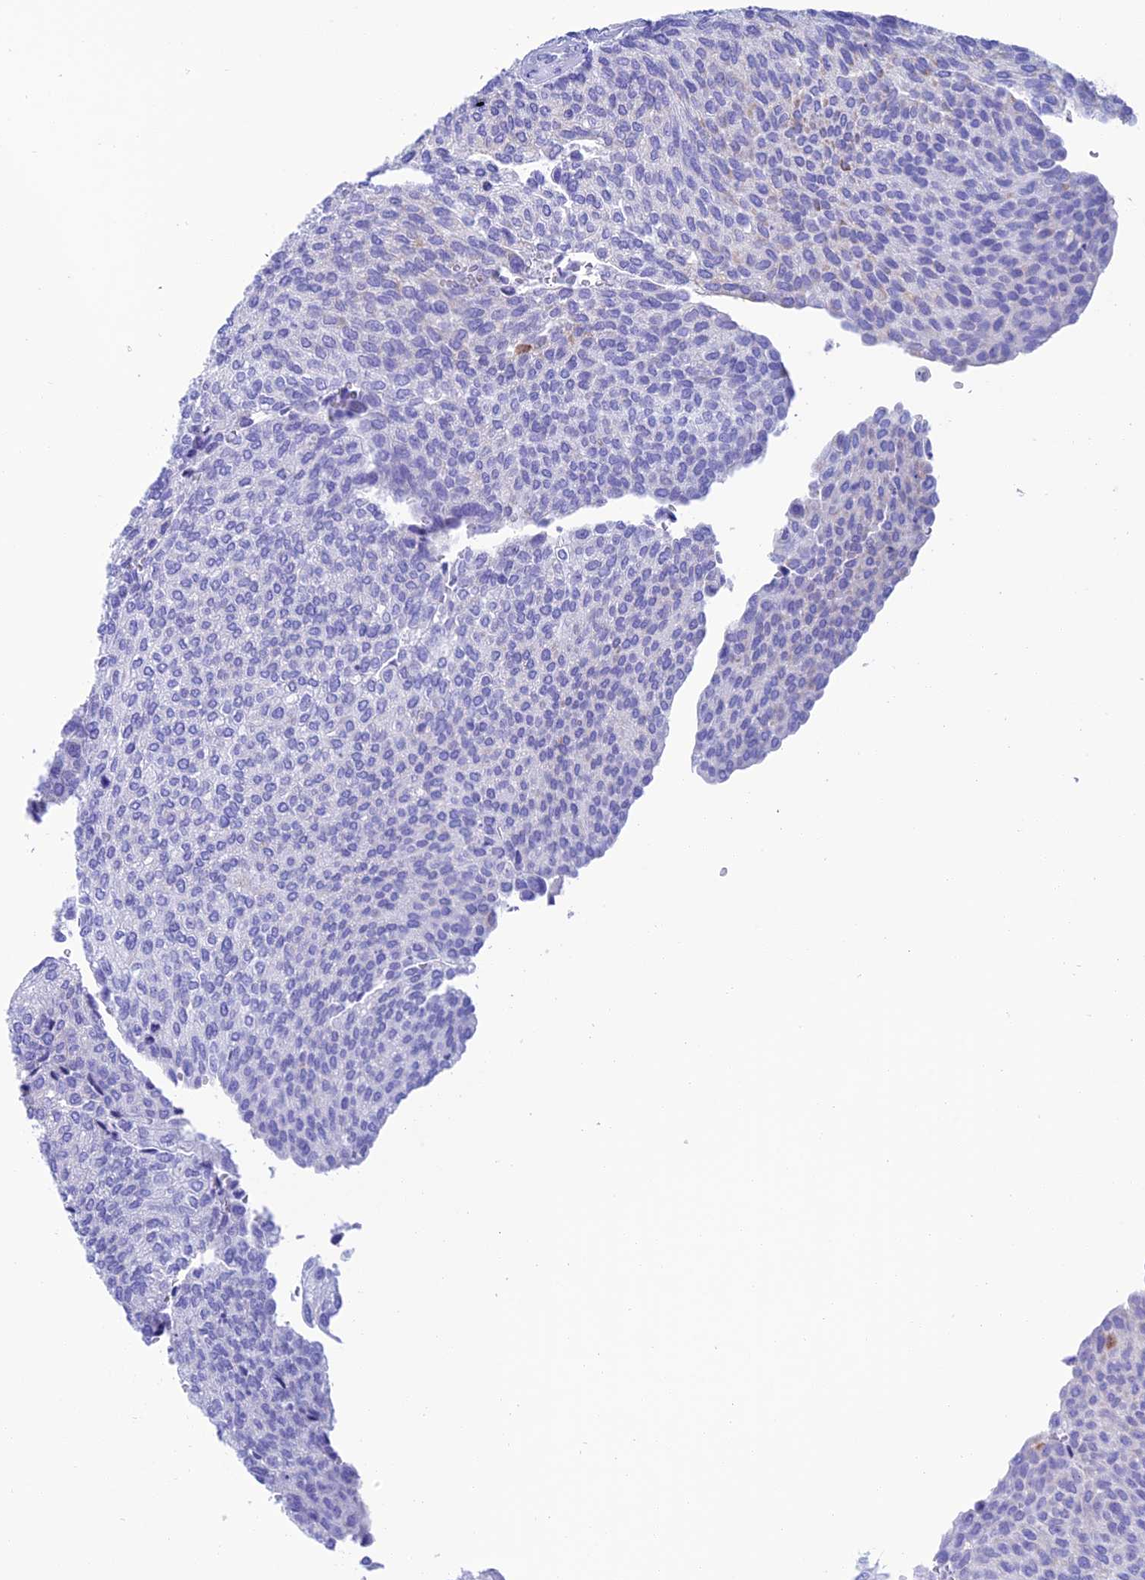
{"staining": {"intensity": "weak", "quantity": "<25%", "location": "cytoplasmic/membranous"}, "tissue": "urothelial cancer", "cell_type": "Tumor cells", "image_type": "cancer", "snomed": [{"axis": "morphology", "description": "Urothelial carcinoma, Low grade"}, {"axis": "topography", "description": "Urinary bladder"}], "caption": "Urothelial carcinoma (low-grade) was stained to show a protein in brown. There is no significant staining in tumor cells.", "gene": "NXPE4", "patient": {"sex": "female", "age": 79}}